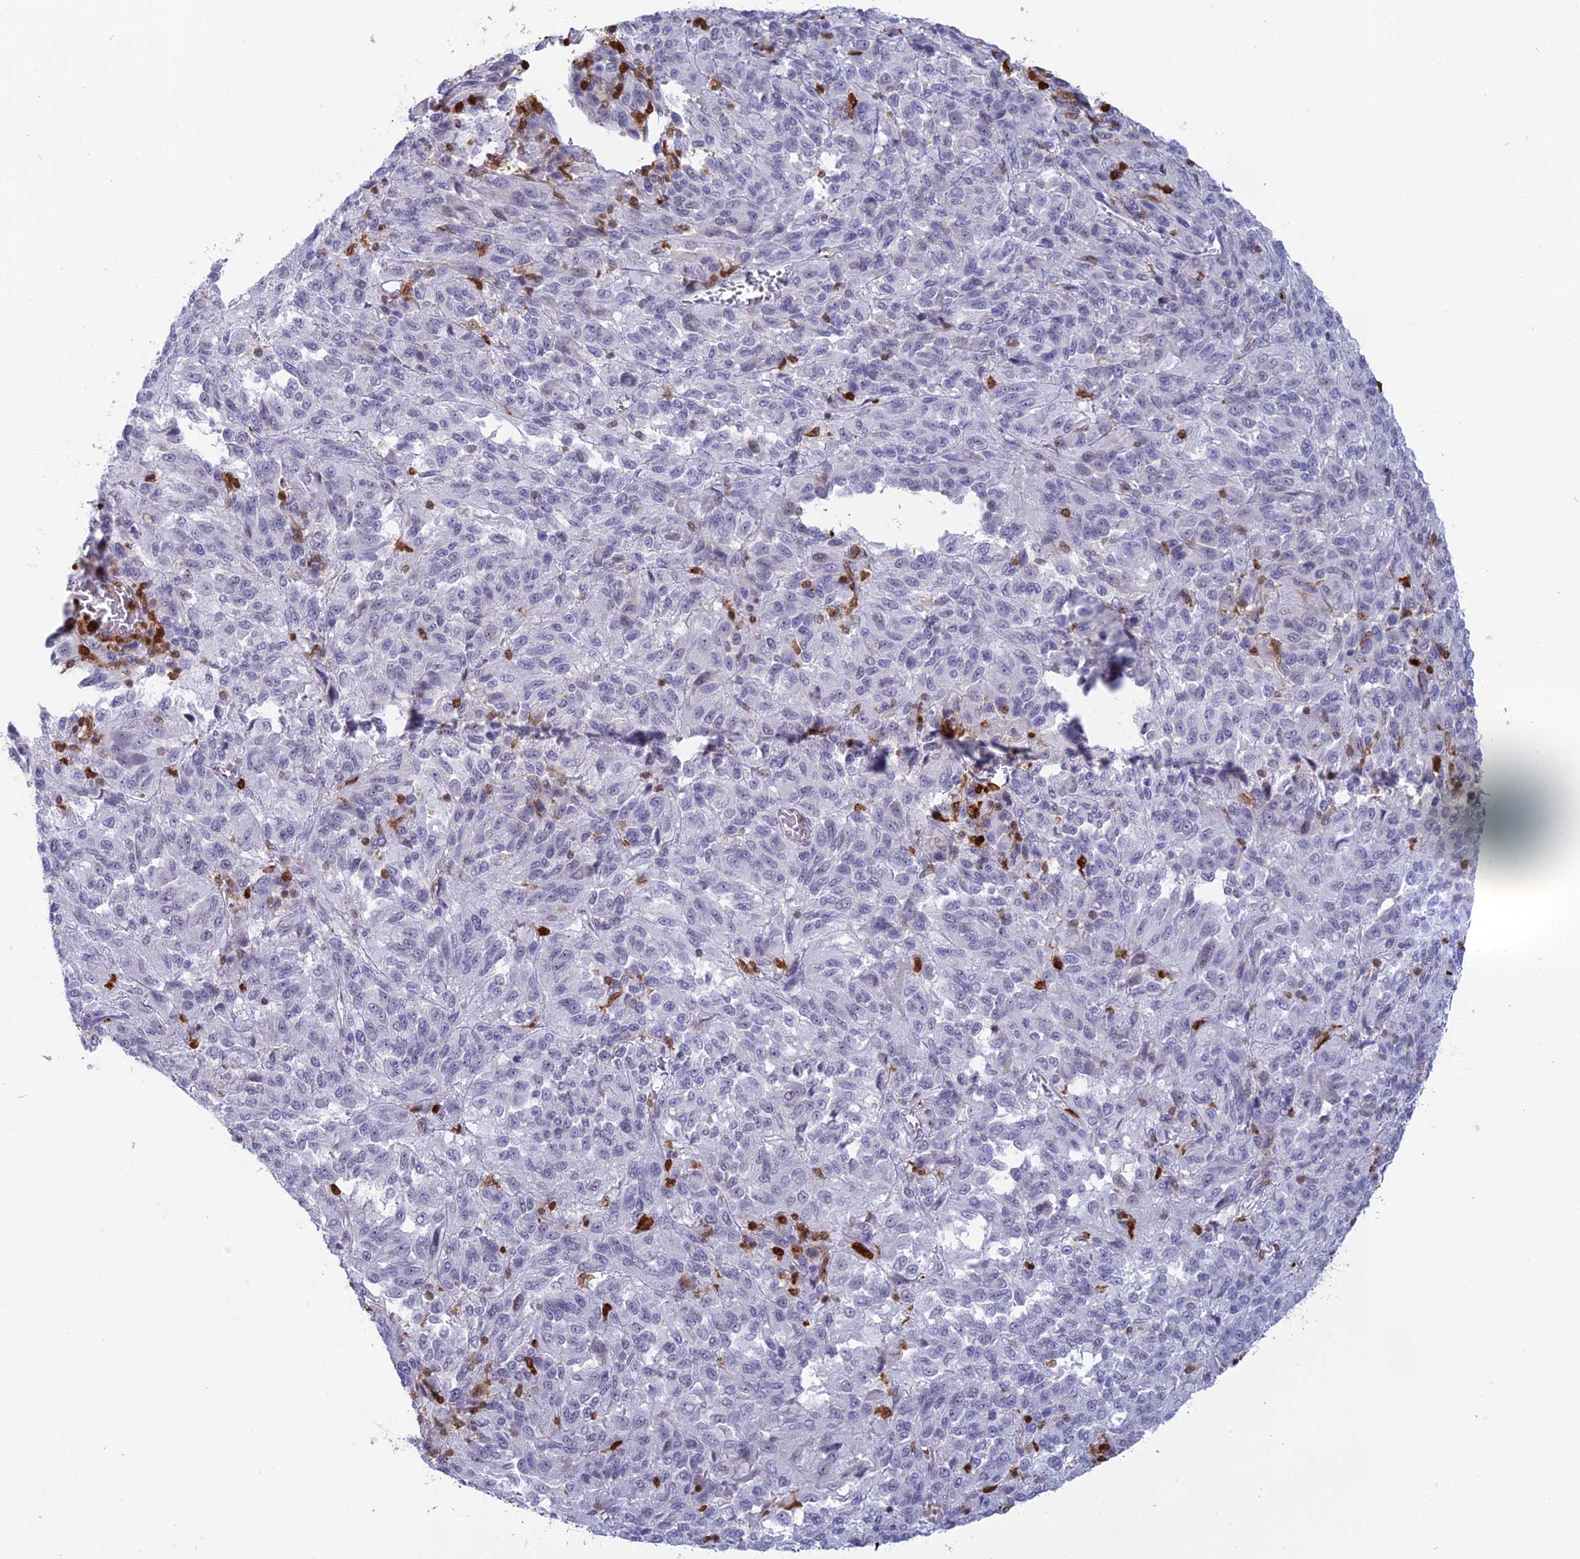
{"staining": {"intensity": "negative", "quantity": "none", "location": "none"}, "tissue": "melanoma", "cell_type": "Tumor cells", "image_type": "cancer", "snomed": [{"axis": "morphology", "description": "Malignant melanoma, Metastatic site"}, {"axis": "topography", "description": "Lung"}], "caption": "High magnification brightfield microscopy of melanoma stained with DAB (3,3'-diaminobenzidine) (brown) and counterstained with hematoxylin (blue): tumor cells show no significant expression.", "gene": "PGBD4", "patient": {"sex": "male", "age": 64}}